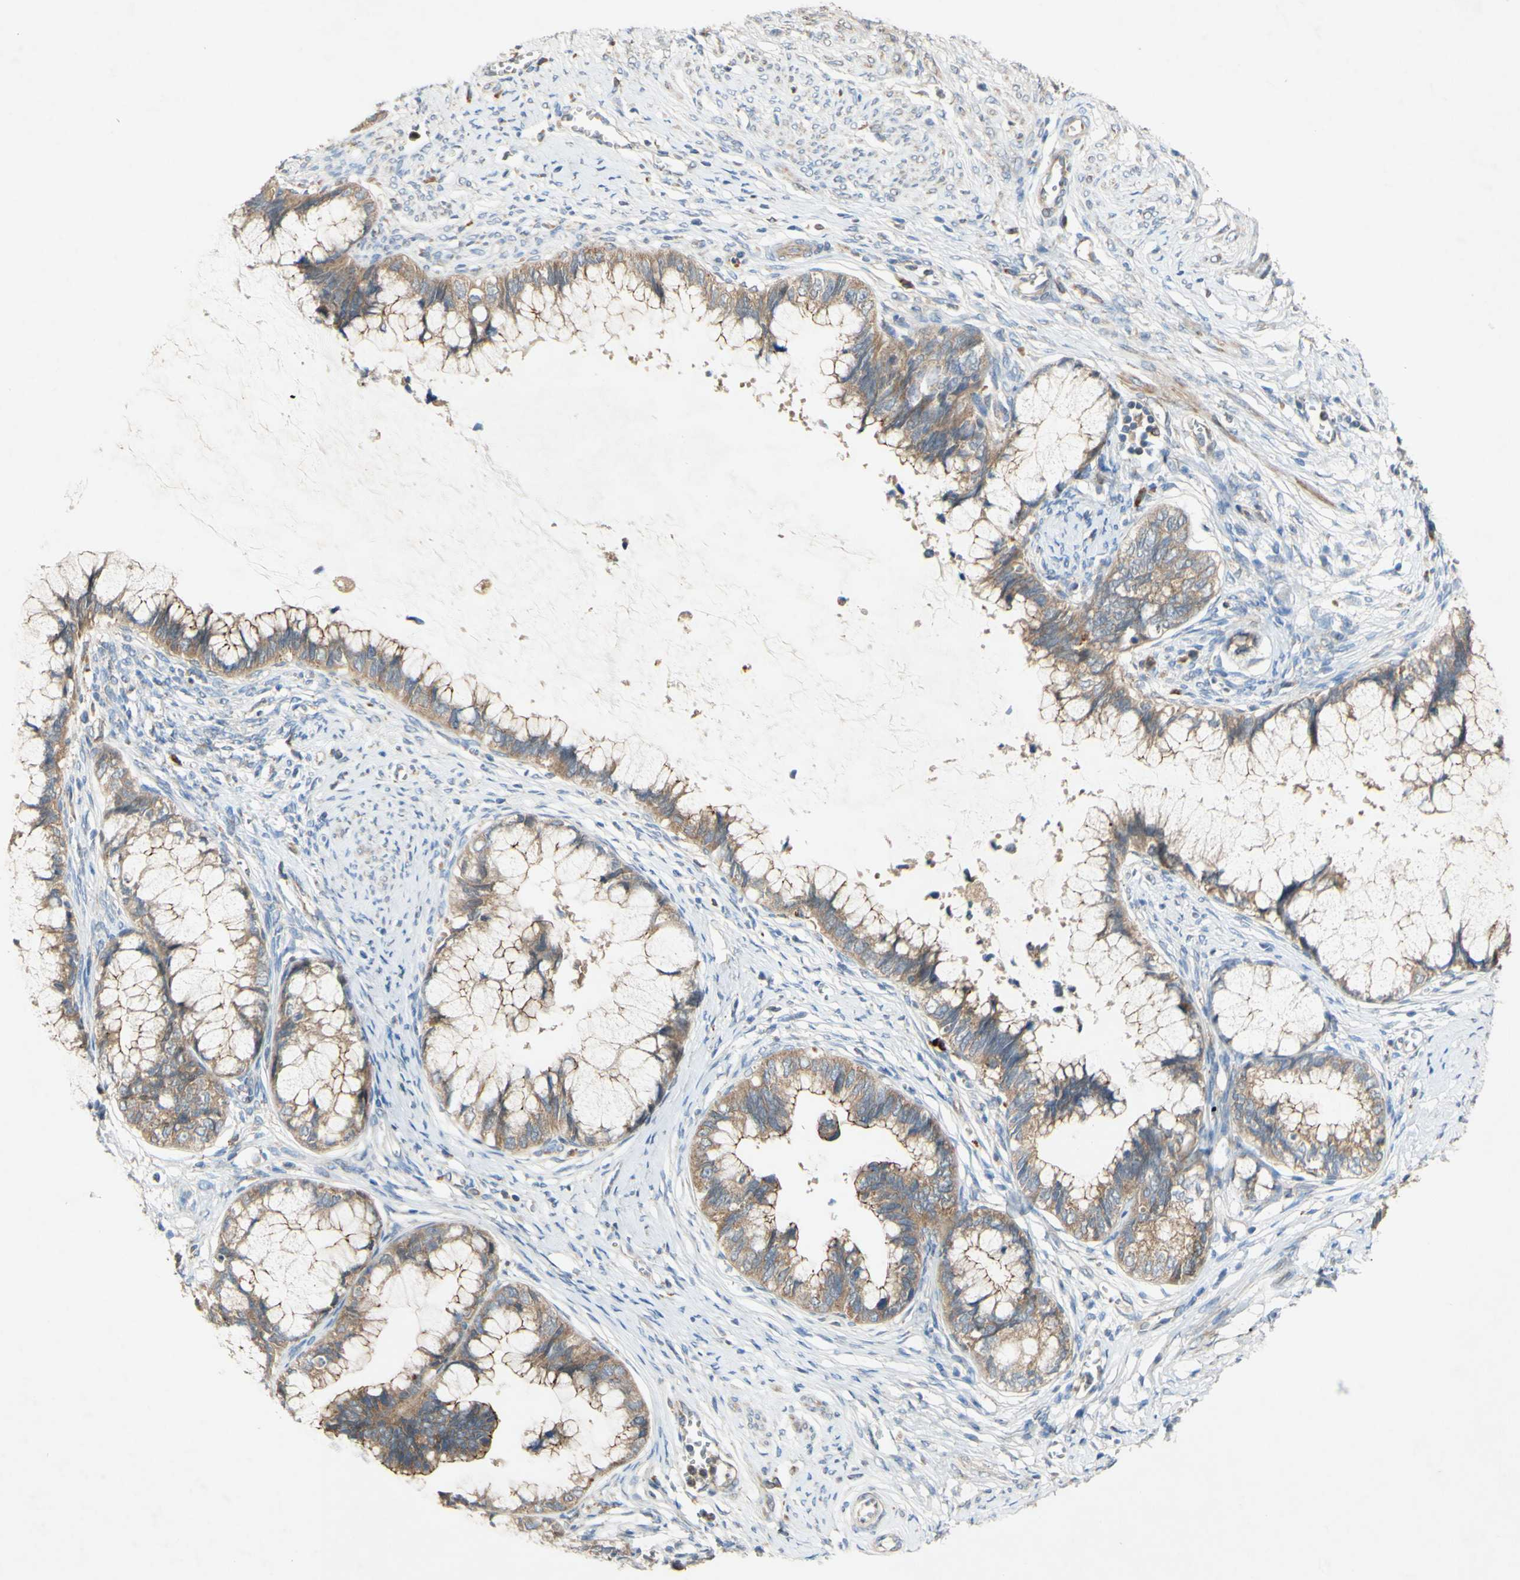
{"staining": {"intensity": "moderate", "quantity": ">75%", "location": "cytoplasmic/membranous"}, "tissue": "cervical cancer", "cell_type": "Tumor cells", "image_type": "cancer", "snomed": [{"axis": "morphology", "description": "Adenocarcinoma, NOS"}, {"axis": "topography", "description": "Cervix"}], "caption": "The histopathology image displays immunohistochemical staining of cervical adenocarcinoma. There is moderate cytoplasmic/membranous positivity is seen in approximately >75% of tumor cells.", "gene": "PDGFB", "patient": {"sex": "female", "age": 44}}